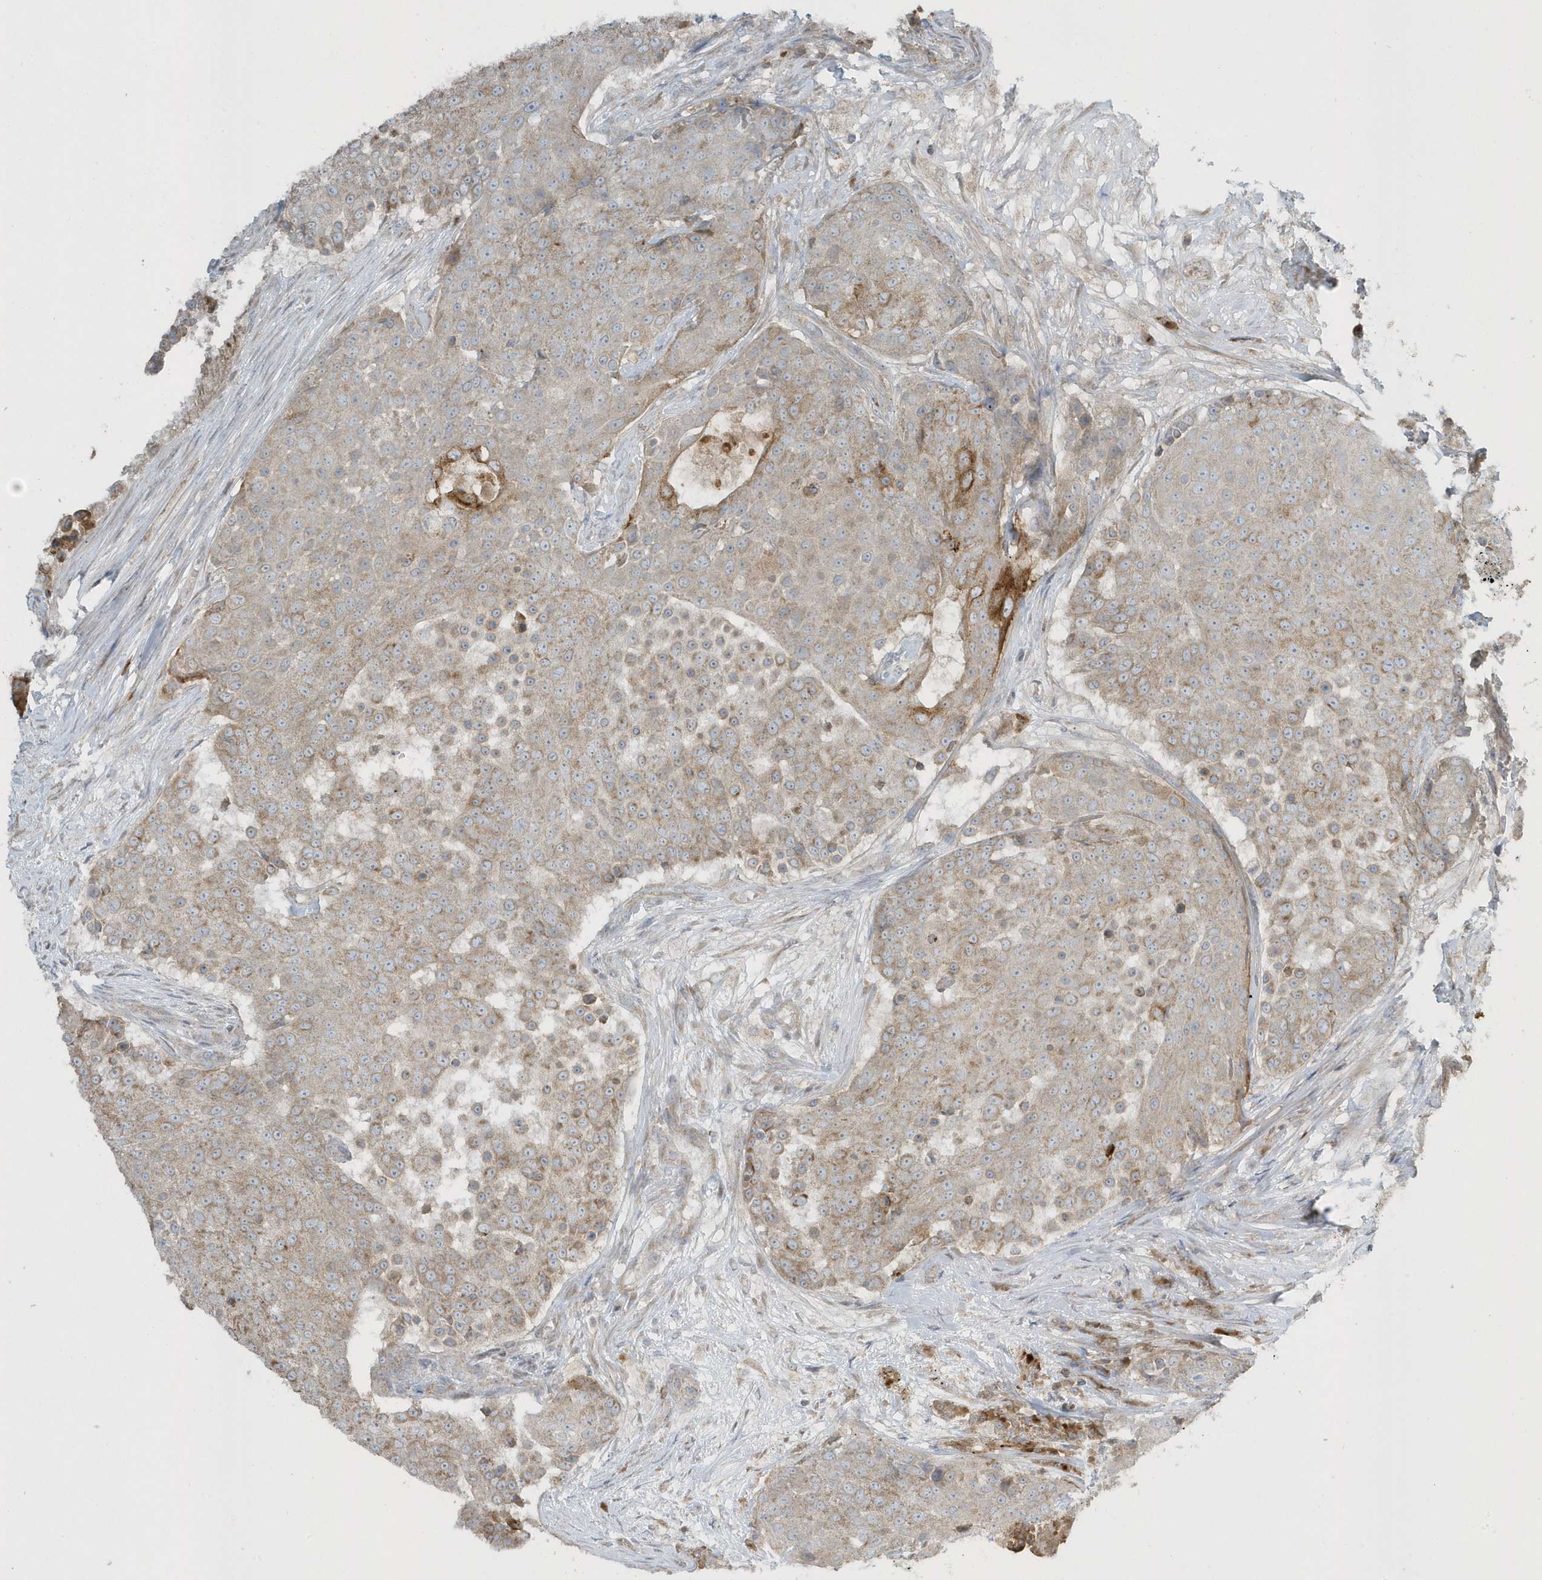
{"staining": {"intensity": "moderate", "quantity": "25%-75%", "location": "cytoplasmic/membranous"}, "tissue": "urothelial cancer", "cell_type": "Tumor cells", "image_type": "cancer", "snomed": [{"axis": "morphology", "description": "Urothelial carcinoma, High grade"}, {"axis": "topography", "description": "Urinary bladder"}], "caption": "Urothelial cancer was stained to show a protein in brown. There is medium levels of moderate cytoplasmic/membranous positivity in about 25%-75% of tumor cells.", "gene": "SLC38A2", "patient": {"sex": "female", "age": 63}}